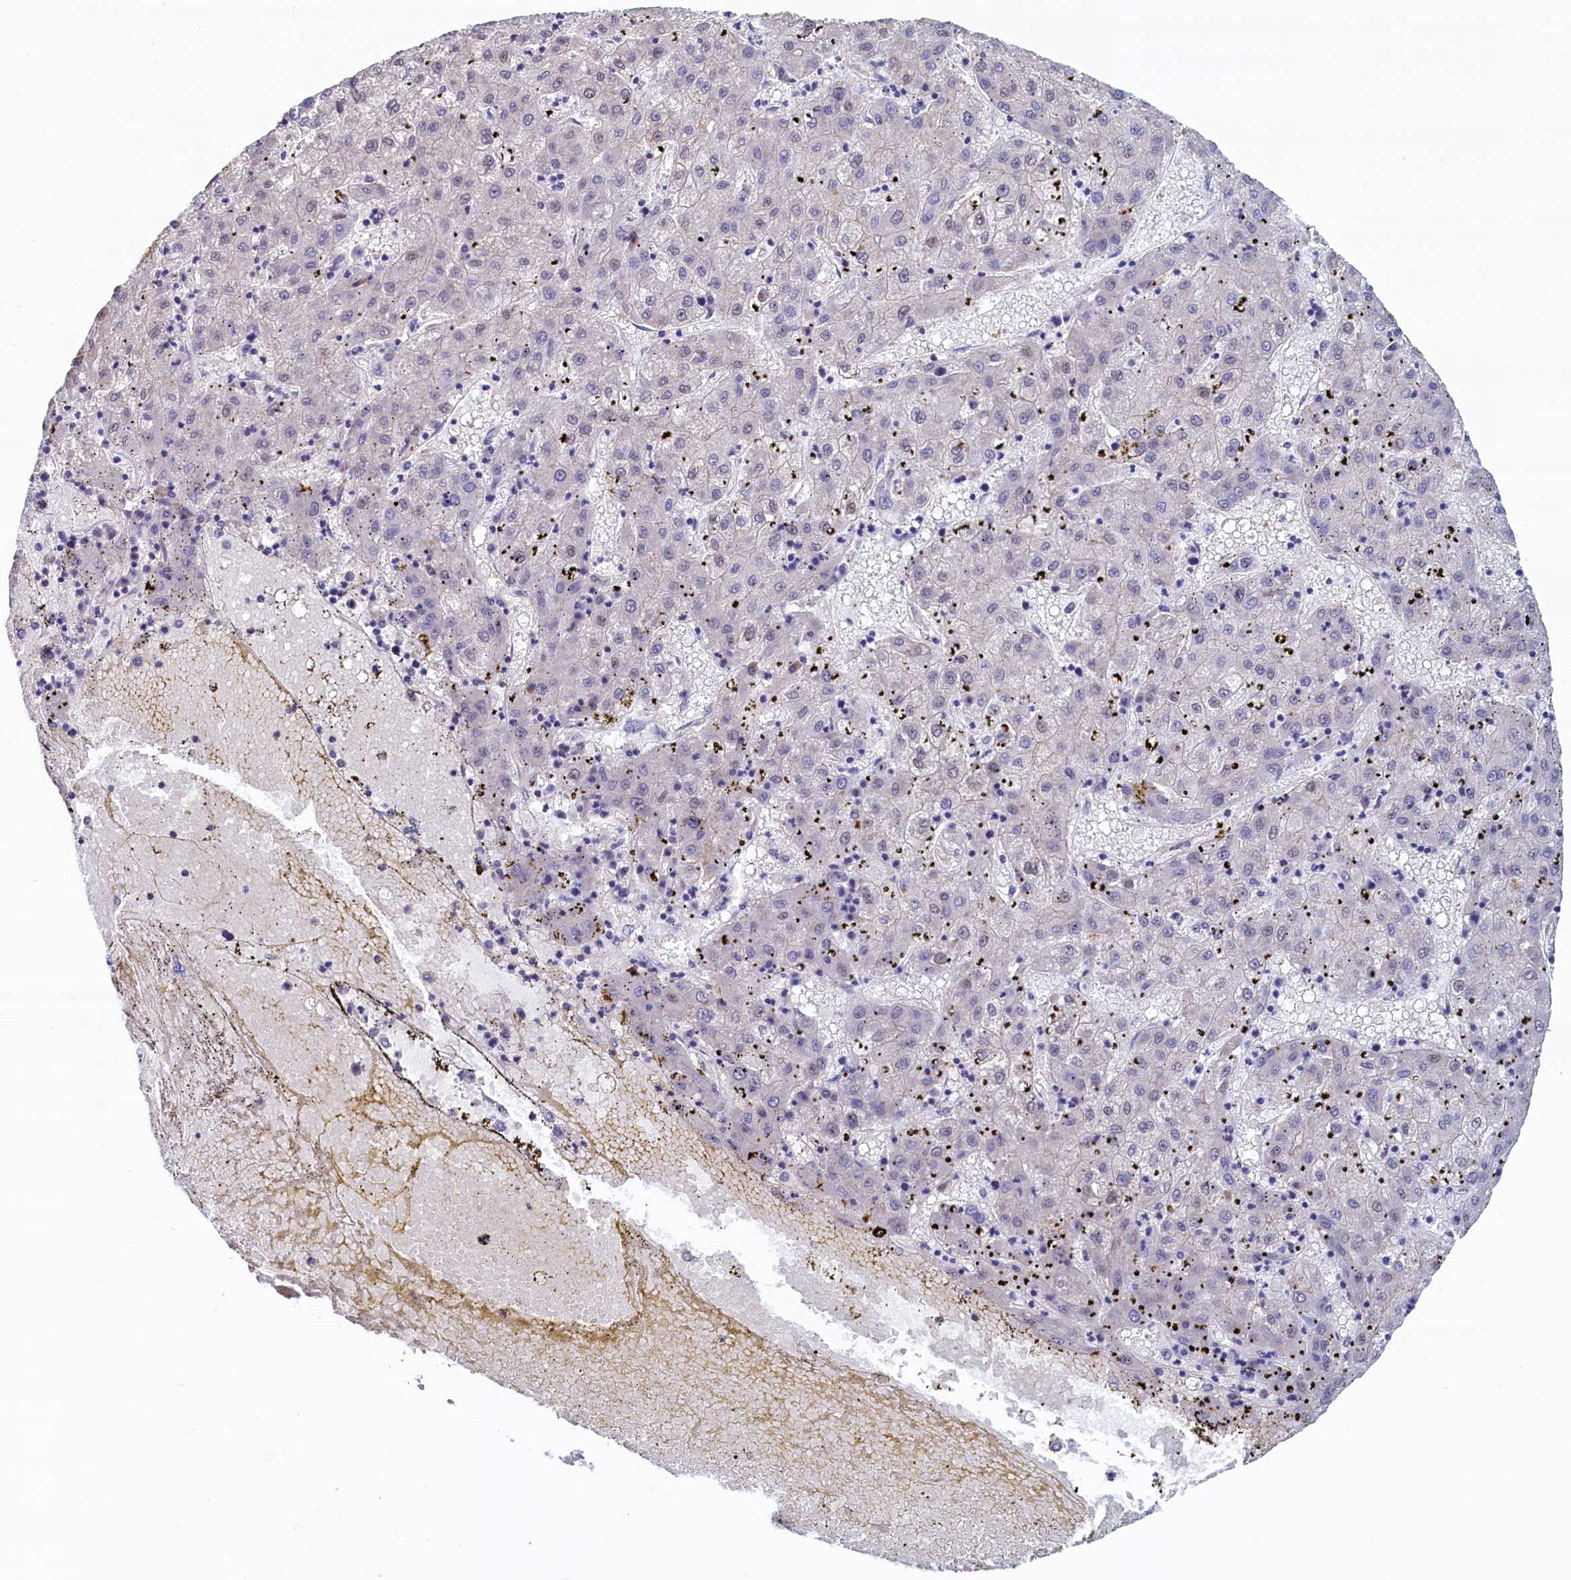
{"staining": {"intensity": "negative", "quantity": "none", "location": "none"}, "tissue": "liver cancer", "cell_type": "Tumor cells", "image_type": "cancer", "snomed": [{"axis": "morphology", "description": "Carcinoma, Hepatocellular, NOS"}, {"axis": "topography", "description": "Liver"}], "caption": "A high-resolution histopathology image shows IHC staining of liver cancer (hepatocellular carcinoma), which reveals no significant expression in tumor cells. (Brightfield microscopy of DAB (3,3'-diaminobenzidine) immunohistochemistry (IHC) at high magnification).", "gene": "AHCY", "patient": {"sex": "male", "age": 72}}